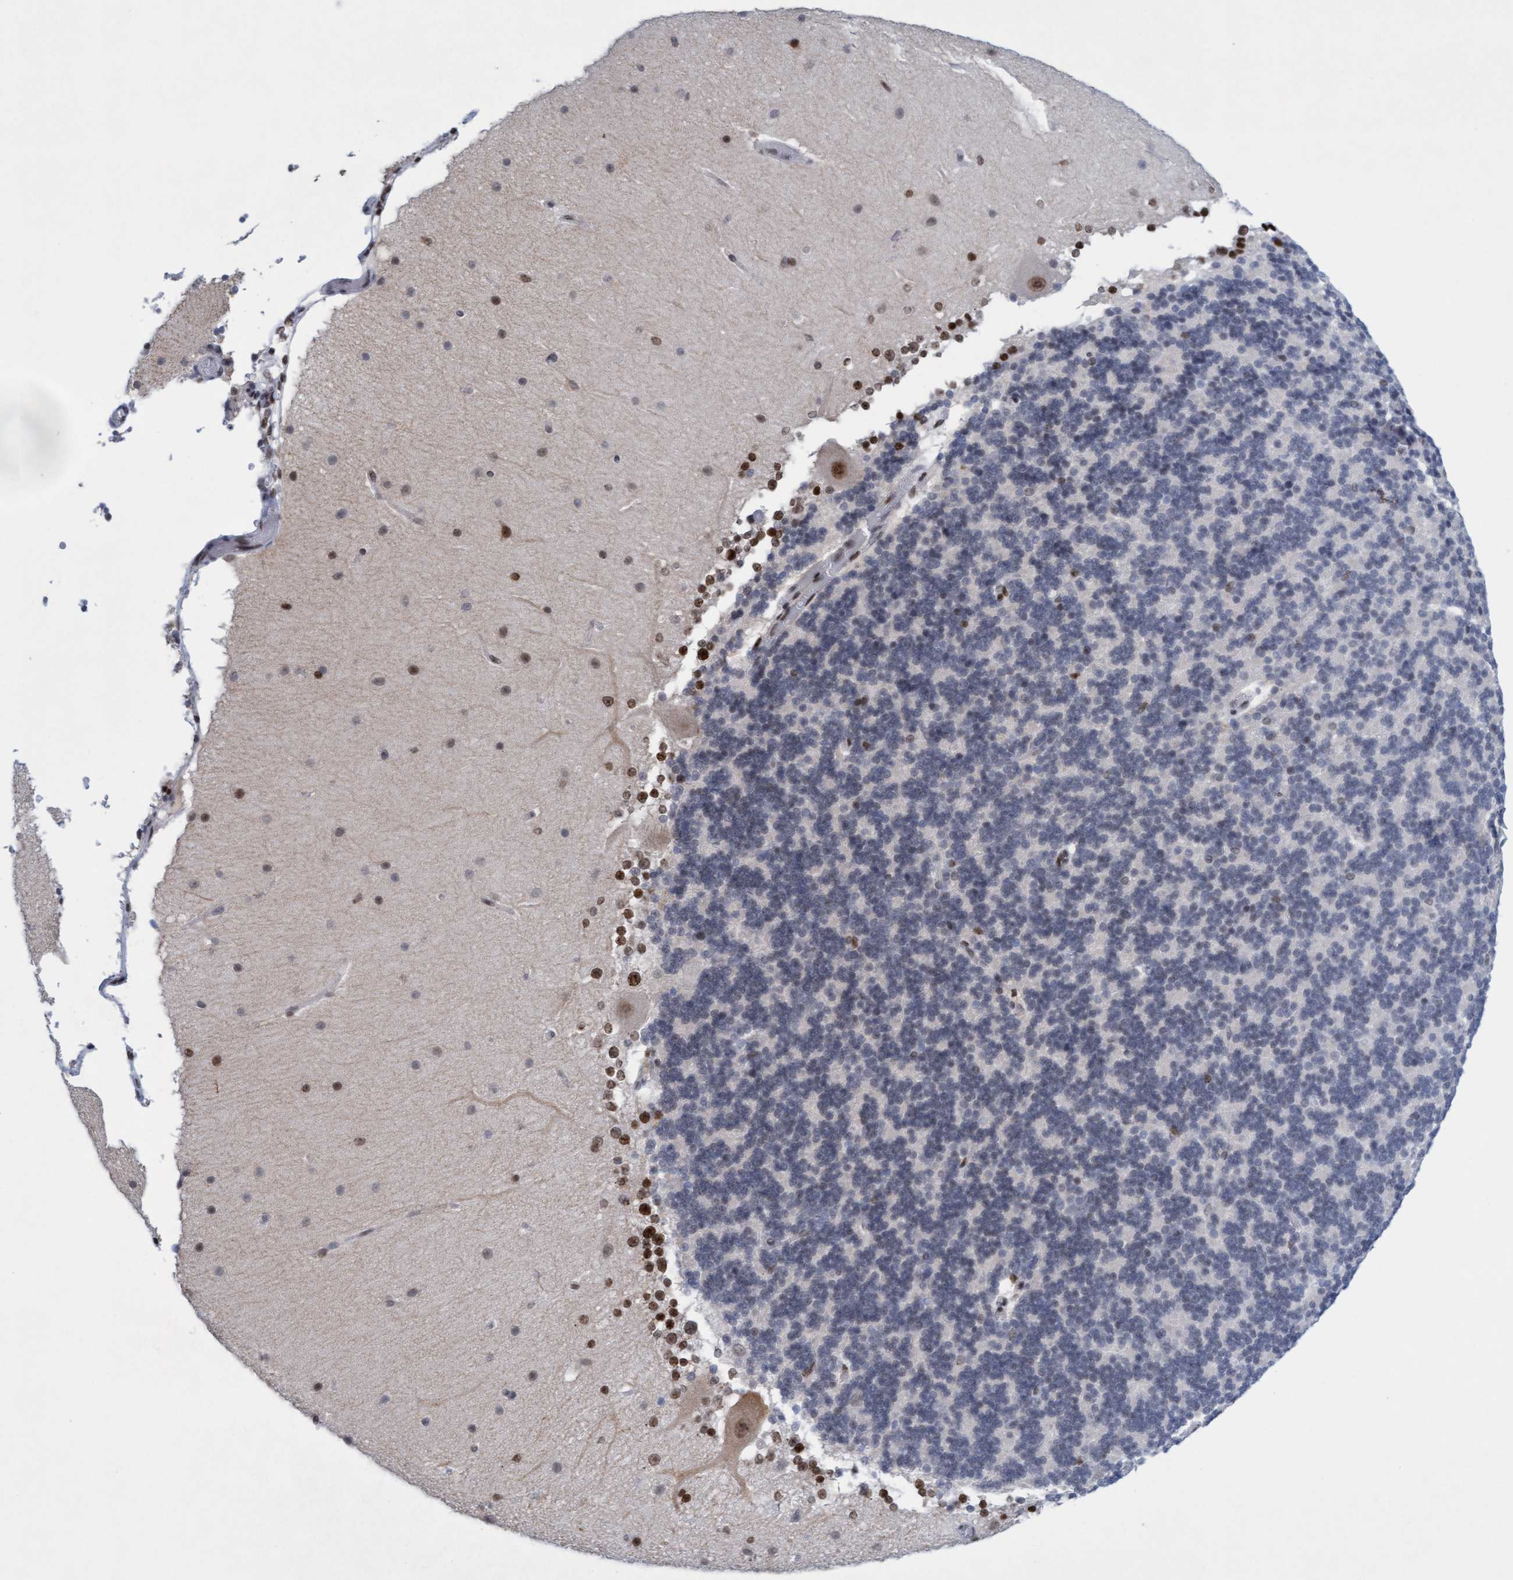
{"staining": {"intensity": "weak", "quantity": "<25%", "location": "nuclear"}, "tissue": "cerebellum", "cell_type": "Cells in granular layer", "image_type": "normal", "snomed": [{"axis": "morphology", "description": "Normal tissue, NOS"}, {"axis": "topography", "description": "Cerebellum"}], "caption": "DAB immunohistochemical staining of unremarkable human cerebellum exhibits no significant staining in cells in granular layer.", "gene": "GLRX2", "patient": {"sex": "female", "age": 19}}